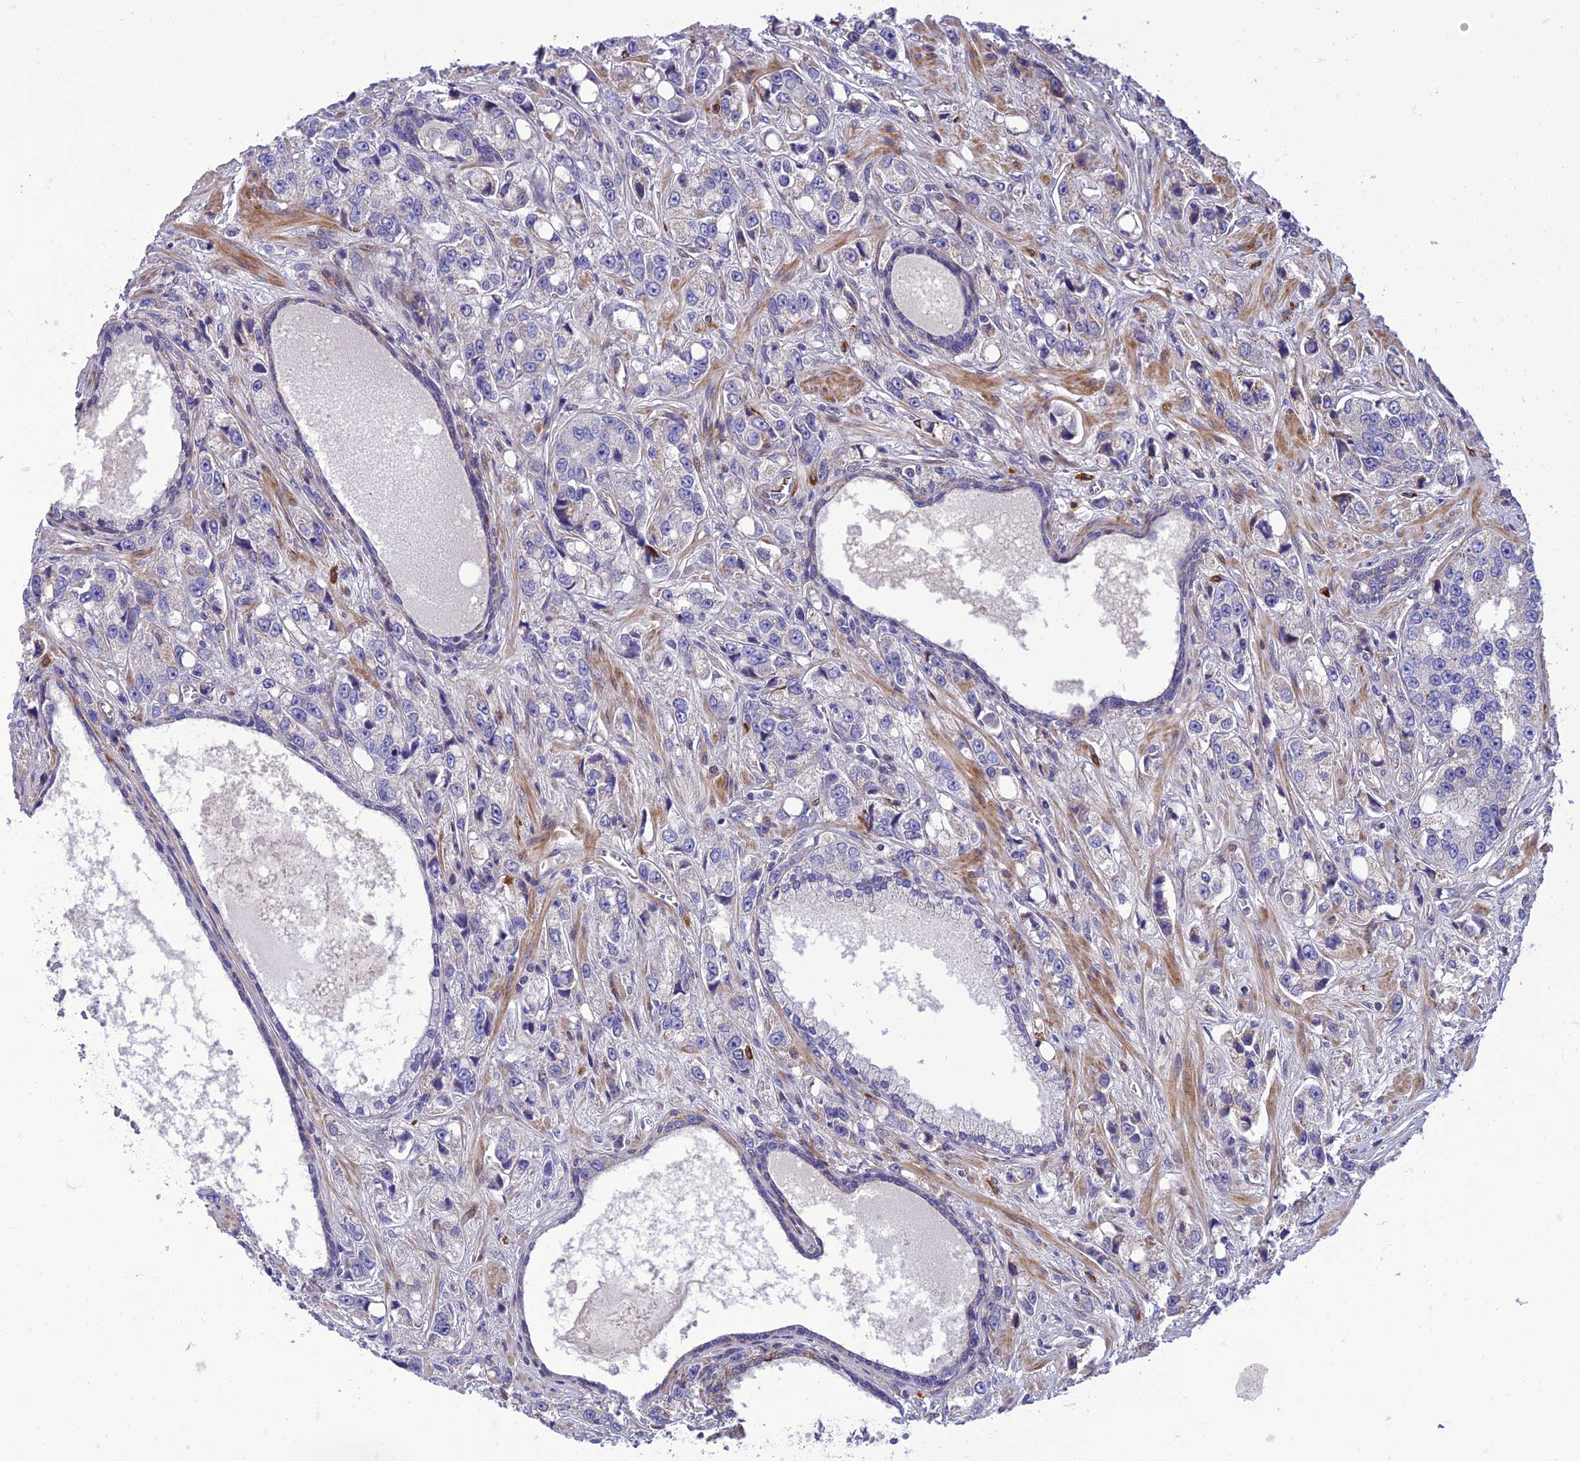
{"staining": {"intensity": "negative", "quantity": "none", "location": "none"}, "tissue": "prostate cancer", "cell_type": "Tumor cells", "image_type": "cancer", "snomed": [{"axis": "morphology", "description": "Adenocarcinoma, High grade"}, {"axis": "topography", "description": "Prostate"}], "caption": "High power microscopy micrograph of an immunohistochemistry histopathology image of prostate high-grade adenocarcinoma, revealing no significant positivity in tumor cells. The staining was performed using DAB (3,3'-diaminobenzidine) to visualize the protein expression in brown, while the nuclei were stained in blue with hematoxylin (Magnification: 20x).", "gene": "SEL1L3", "patient": {"sex": "male", "age": 74}}